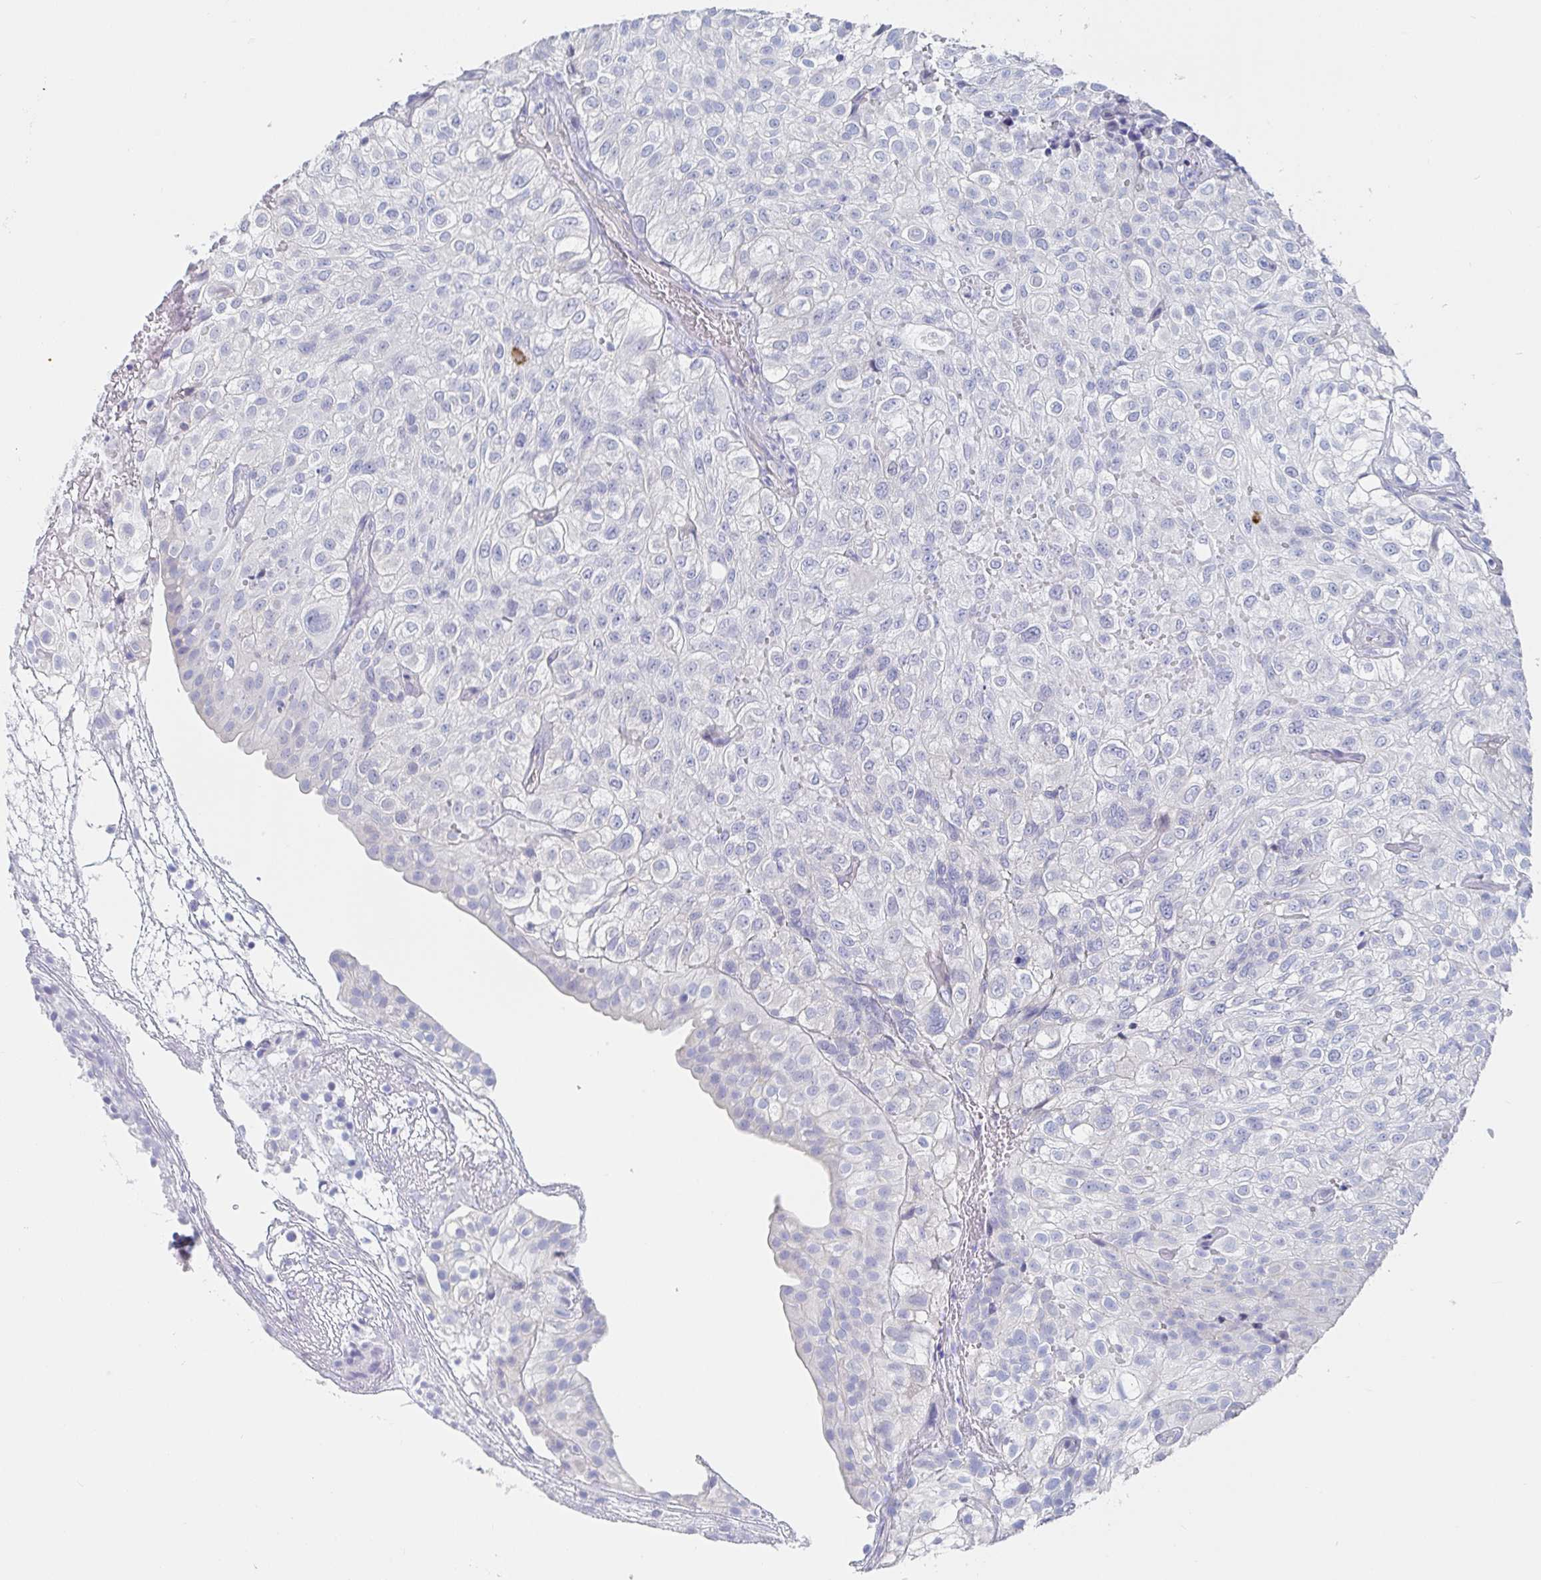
{"staining": {"intensity": "negative", "quantity": "none", "location": "none"}, "tissue": "urothelial cancer", "cell_type": "Tumor cells", "image_type": "cancer", "snomed": [{"axis": "morphology", "description": "Urothelial carcinoma, High grade"}, {"axis": "topography", "description": "Urinary bladder"}], "caption": "Immunohistochemistry of human urothelial carcinoma (high-grade) displays no positivity in tumor cells. Brightfield microscopy of immunohistochemistry (IHC) stained with DAB (3,3'-diaminobenzidine) (brown) and hematoxylin (blue), captured at high magnification.", "gene": "PACSIN1", "patient": {"sex": "male", "age": 56}}